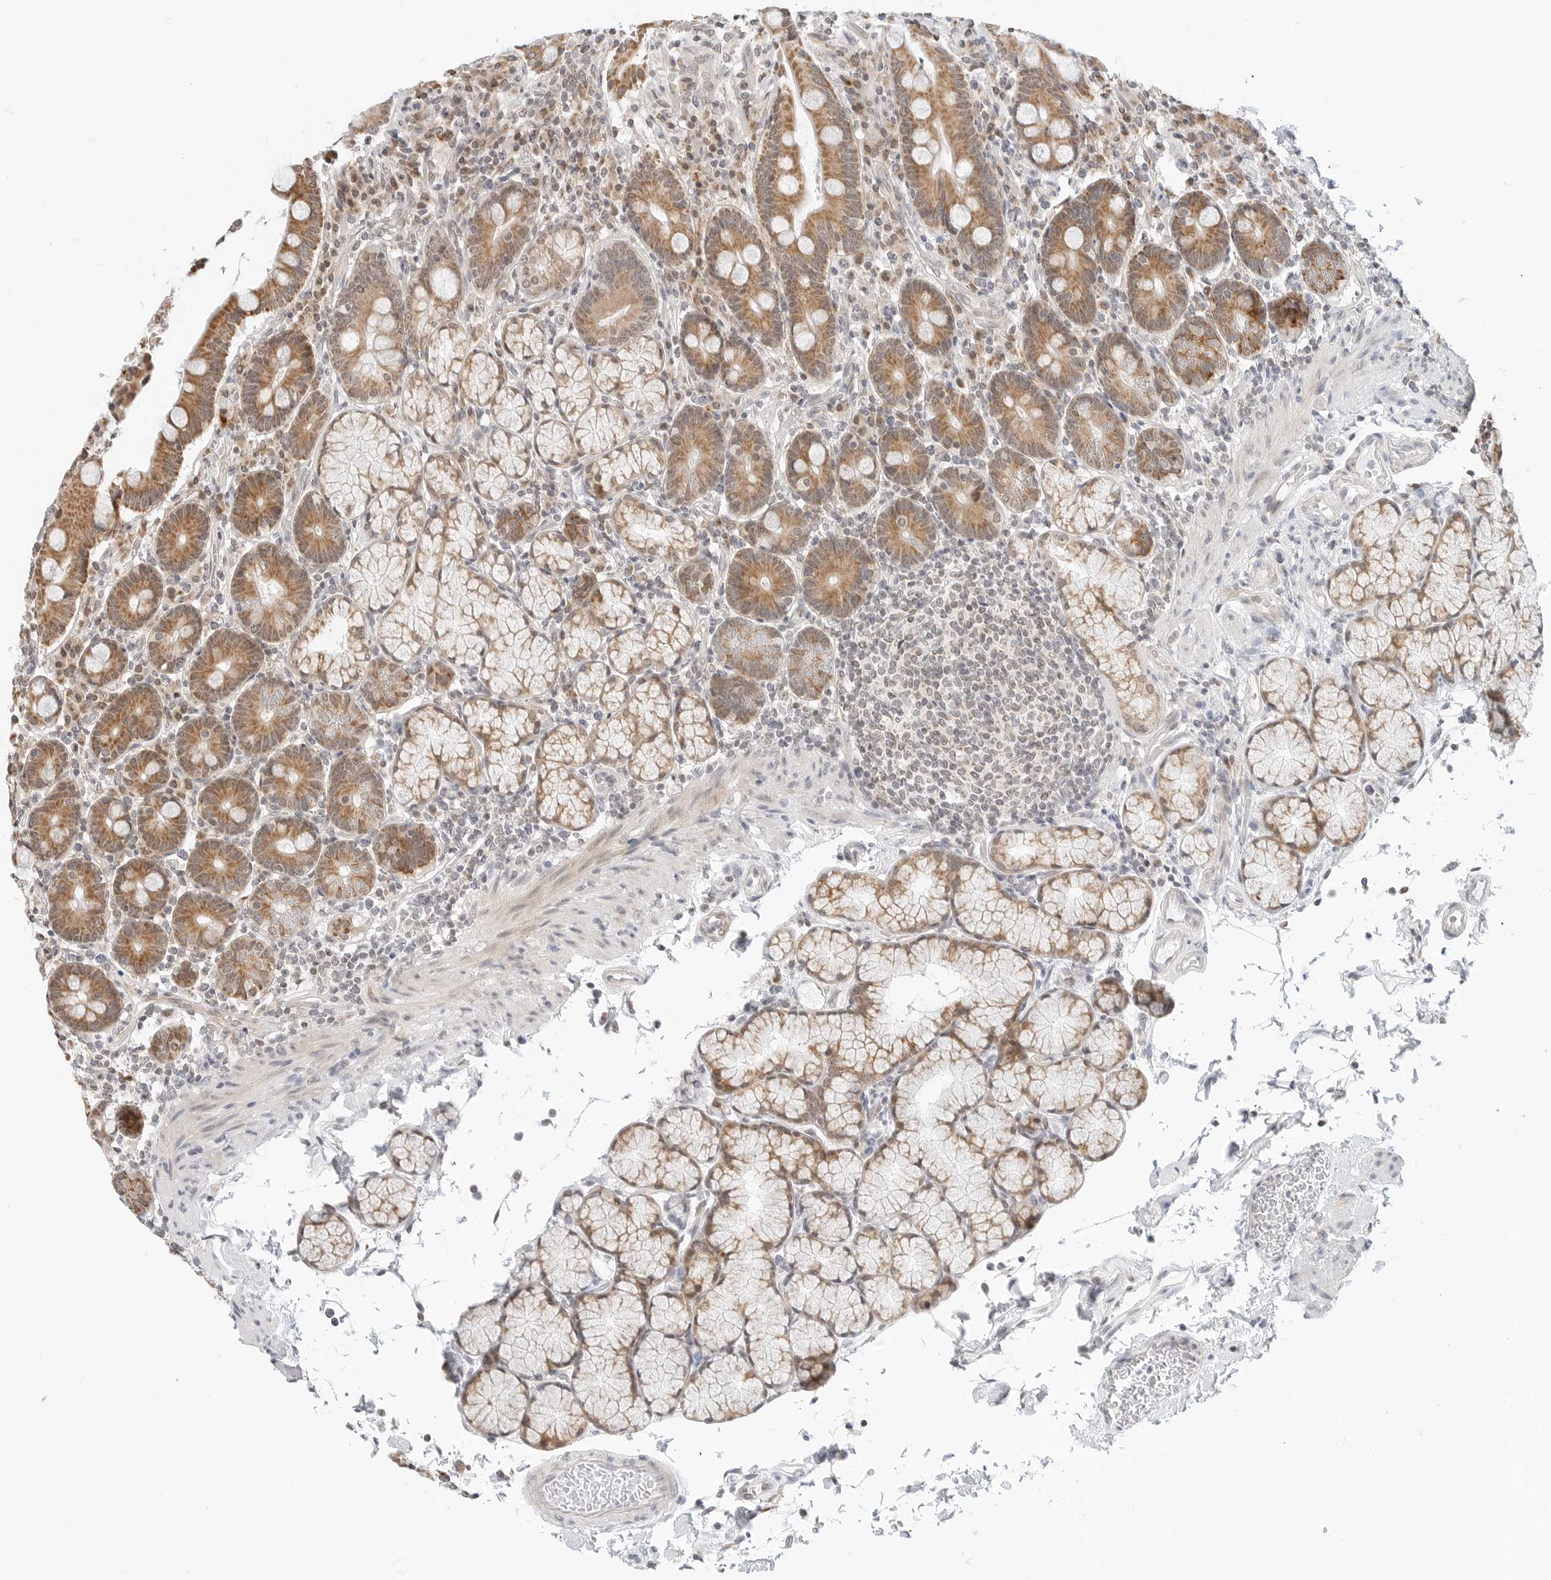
{"staining": {"intensity": "moderate", "quantity": ">75%", "location": "cytoplasmic/membranous"}, "tissue": "duodenum", "cell_type": "Glandular cells", "image_type": "normal", "snomed": [{"axis": "morphology", "description": "Normal tissue, NOS"}, {"axis": "topography", "description": "Small intestine, NOS"}], "caption": "Glandular cells exhibit moderate cytoplasmic/membranous staining in about >75% of cells in normal duodenum. Nuclei are stained in blue.", "gene": "POLR3GL", "patient": {"sex": "female", "age": 71}}